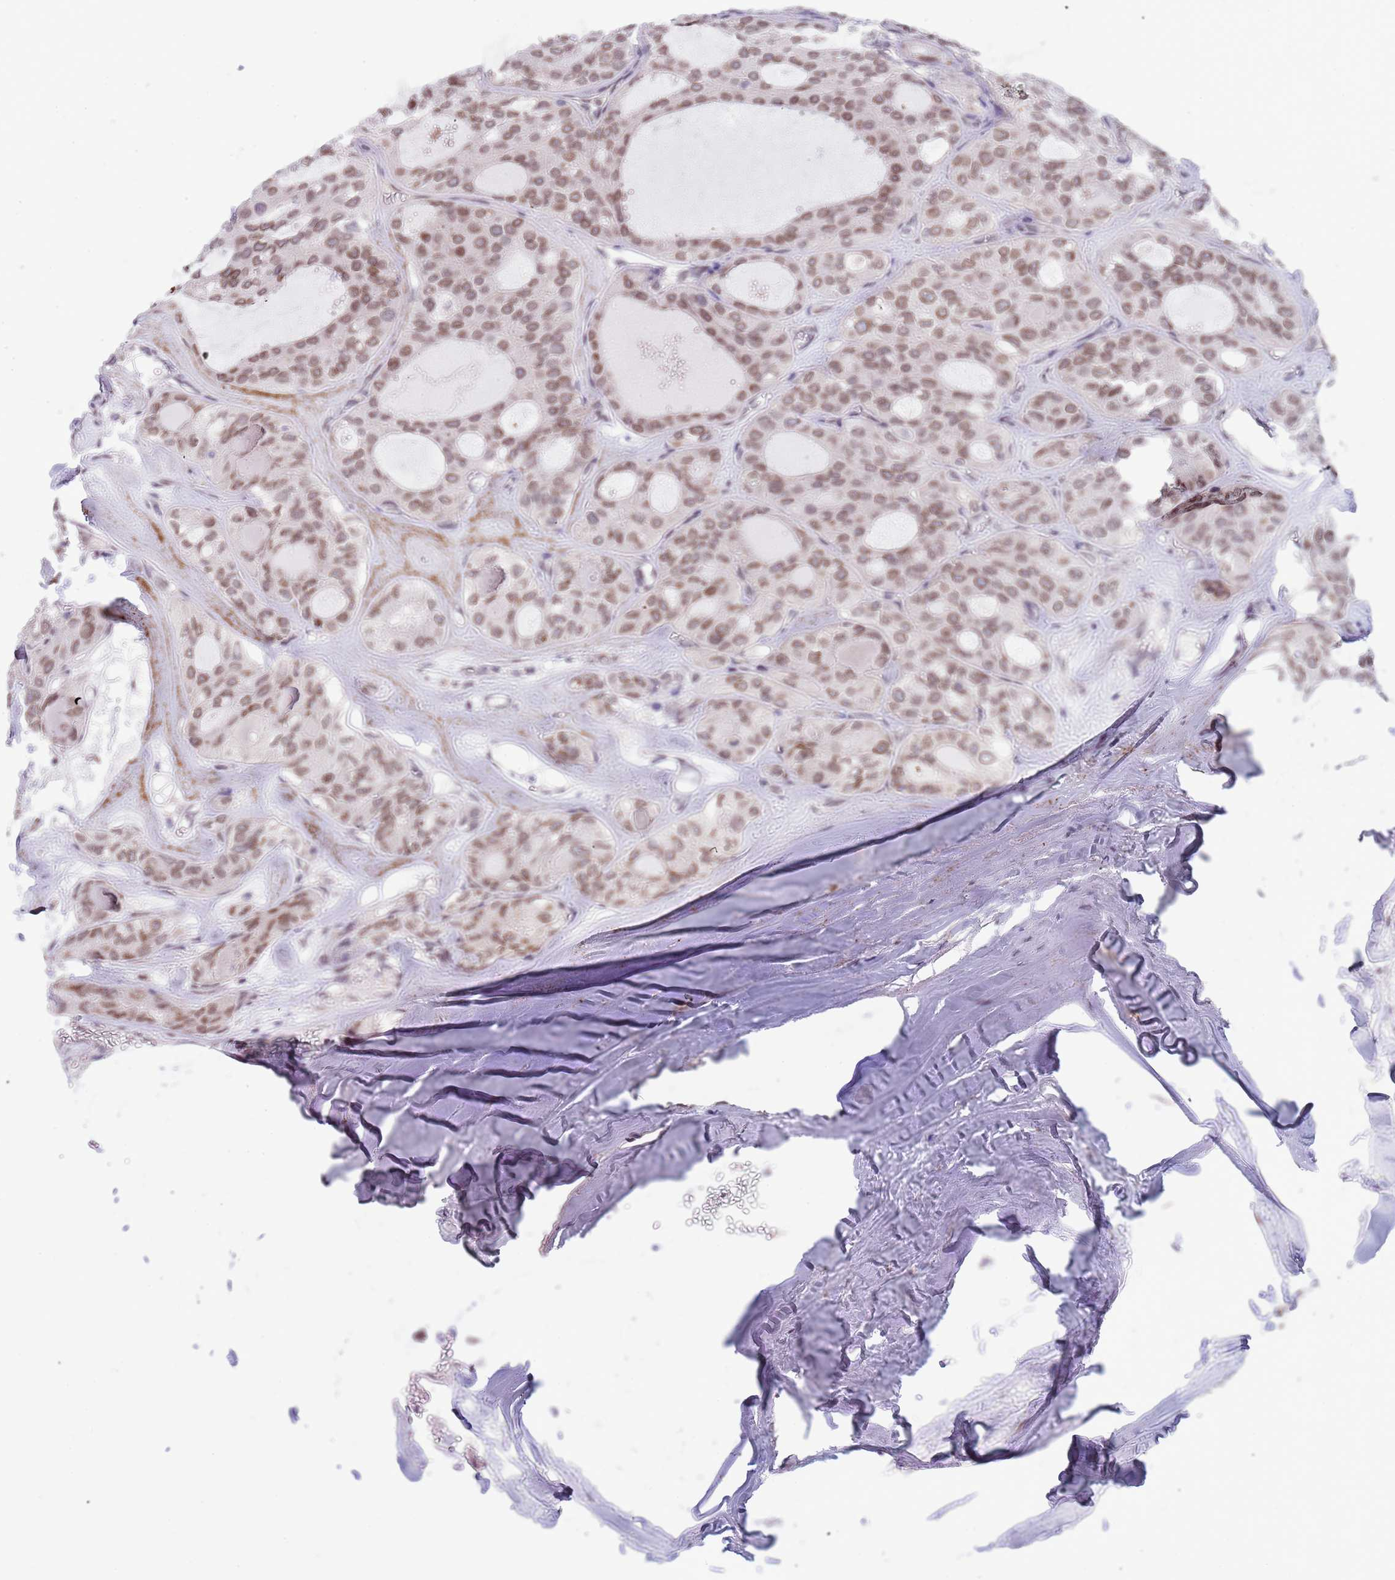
{"staining": {"intensity": "moderate", "quantity": ">75%", "location": "cytoplasmic/membranous,nuclear"}, "tissue": "thyroid cancer", "cell_type": "Tumor cells", "image_type": "cancer", "snomed": [{"axis": "morphology", "description": "Follicular adenoma carcinoma, NOS"}, {"axis": "topography", "description": "Thyroid gland"}], "caption": "Protein analysis of follicular adenoma carcinoma (thyroid) tissue reveals moderate cytoplasmic/membranous and nuclear positivity in about >75% of tumor cells.", "gene": "KLHDC2", "patient": {"sex": "male", "age": 75}}